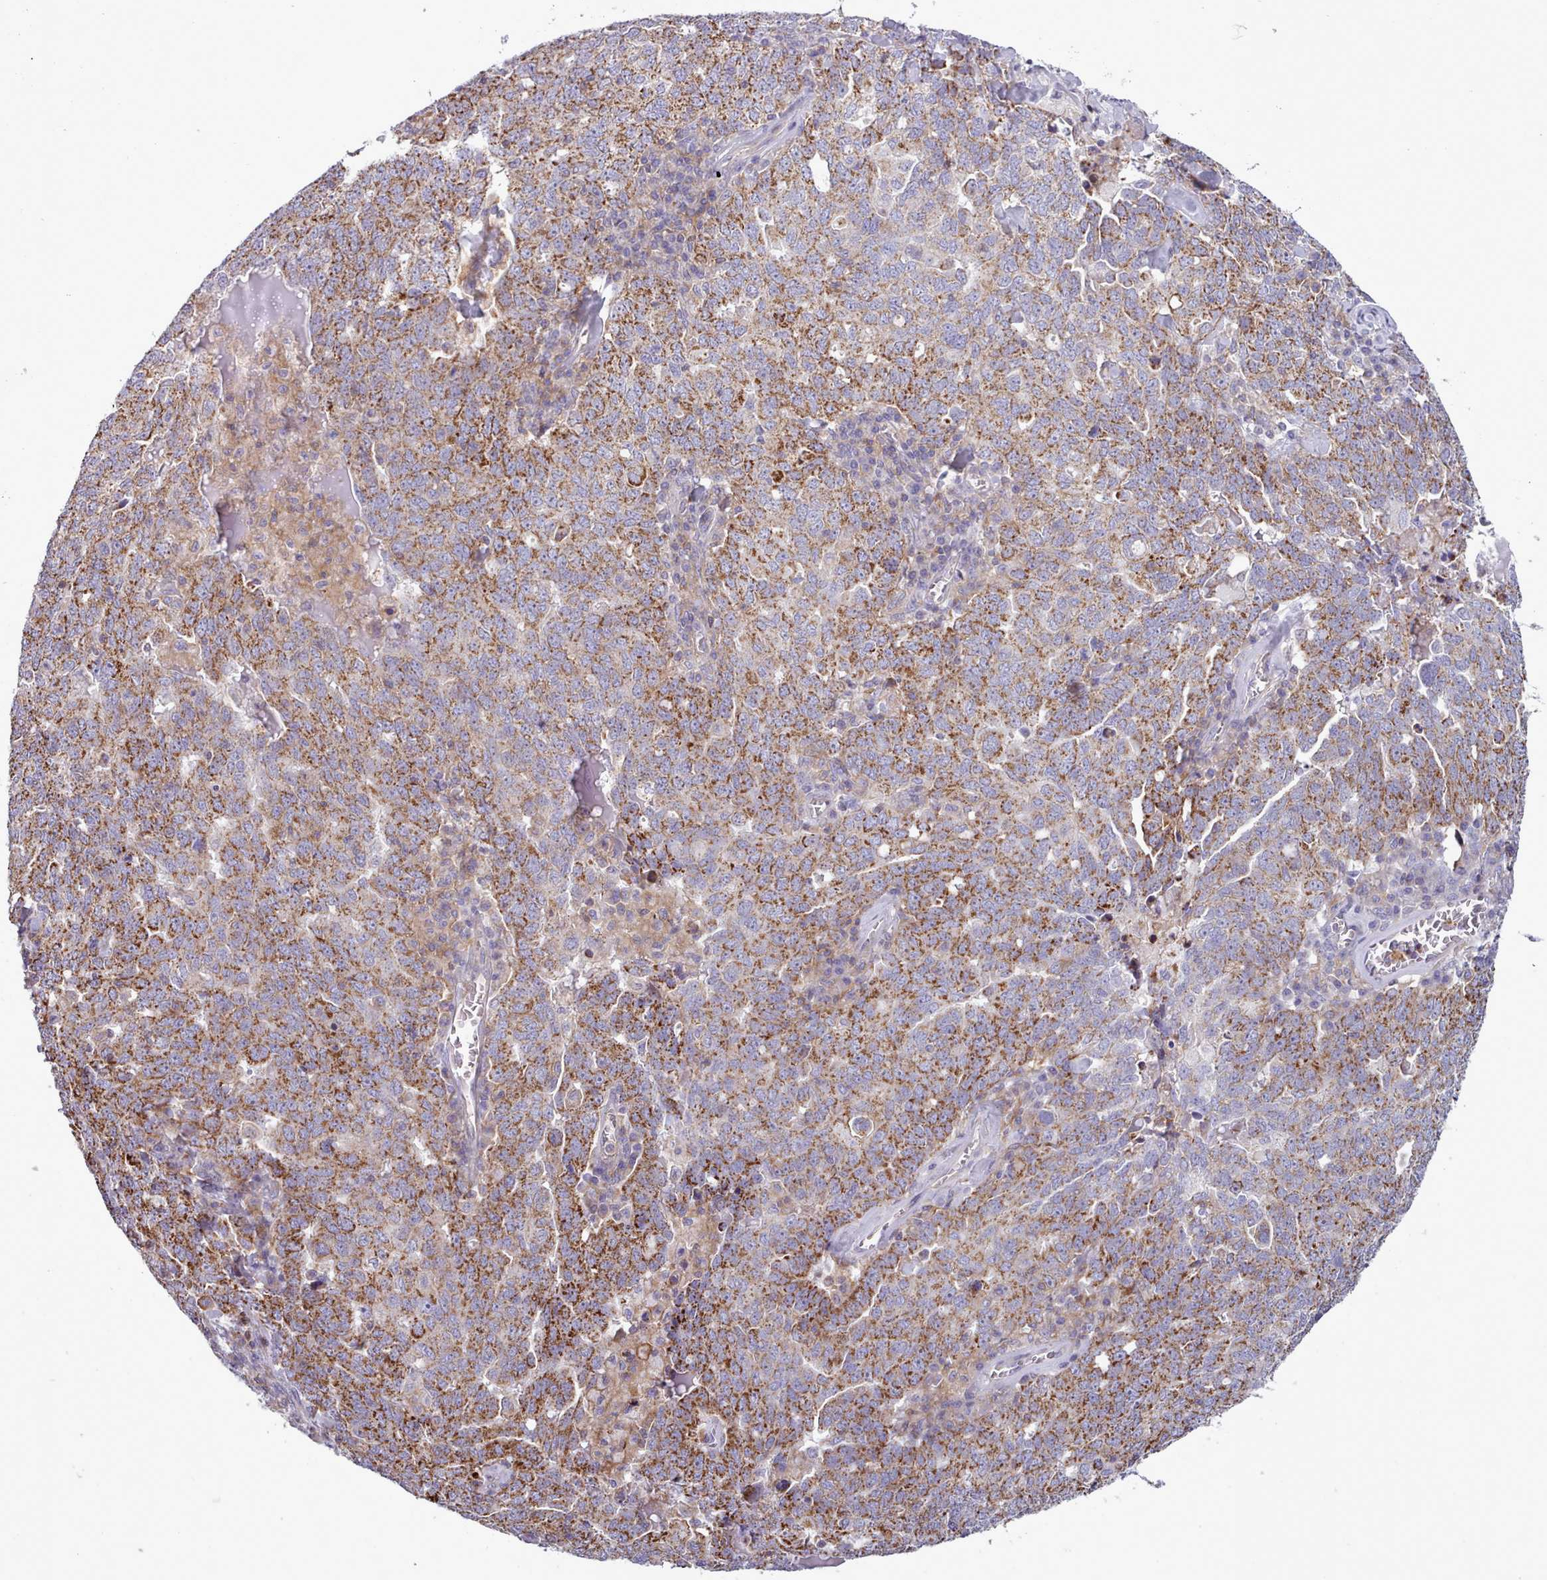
{"staining": {"intensity": "moderate", "quantity": ">75%", "location": "cytoplasmic/membranous"}, "tissue": "ovarian cancer", "cell_type": "Tumor cells", "image_type": "cancer", "snomed": [{"axis": "morphology", "description": "Carcinoma, endometroid"}, {"axis": "topography", "description": "Ovary"}], "caption": "Human ovarian cancer stained with a protein marker demonstrates moderate staining in tumor cells.", "gene": "TENT4B", "patient": {"sex": "female", "age": 62}}